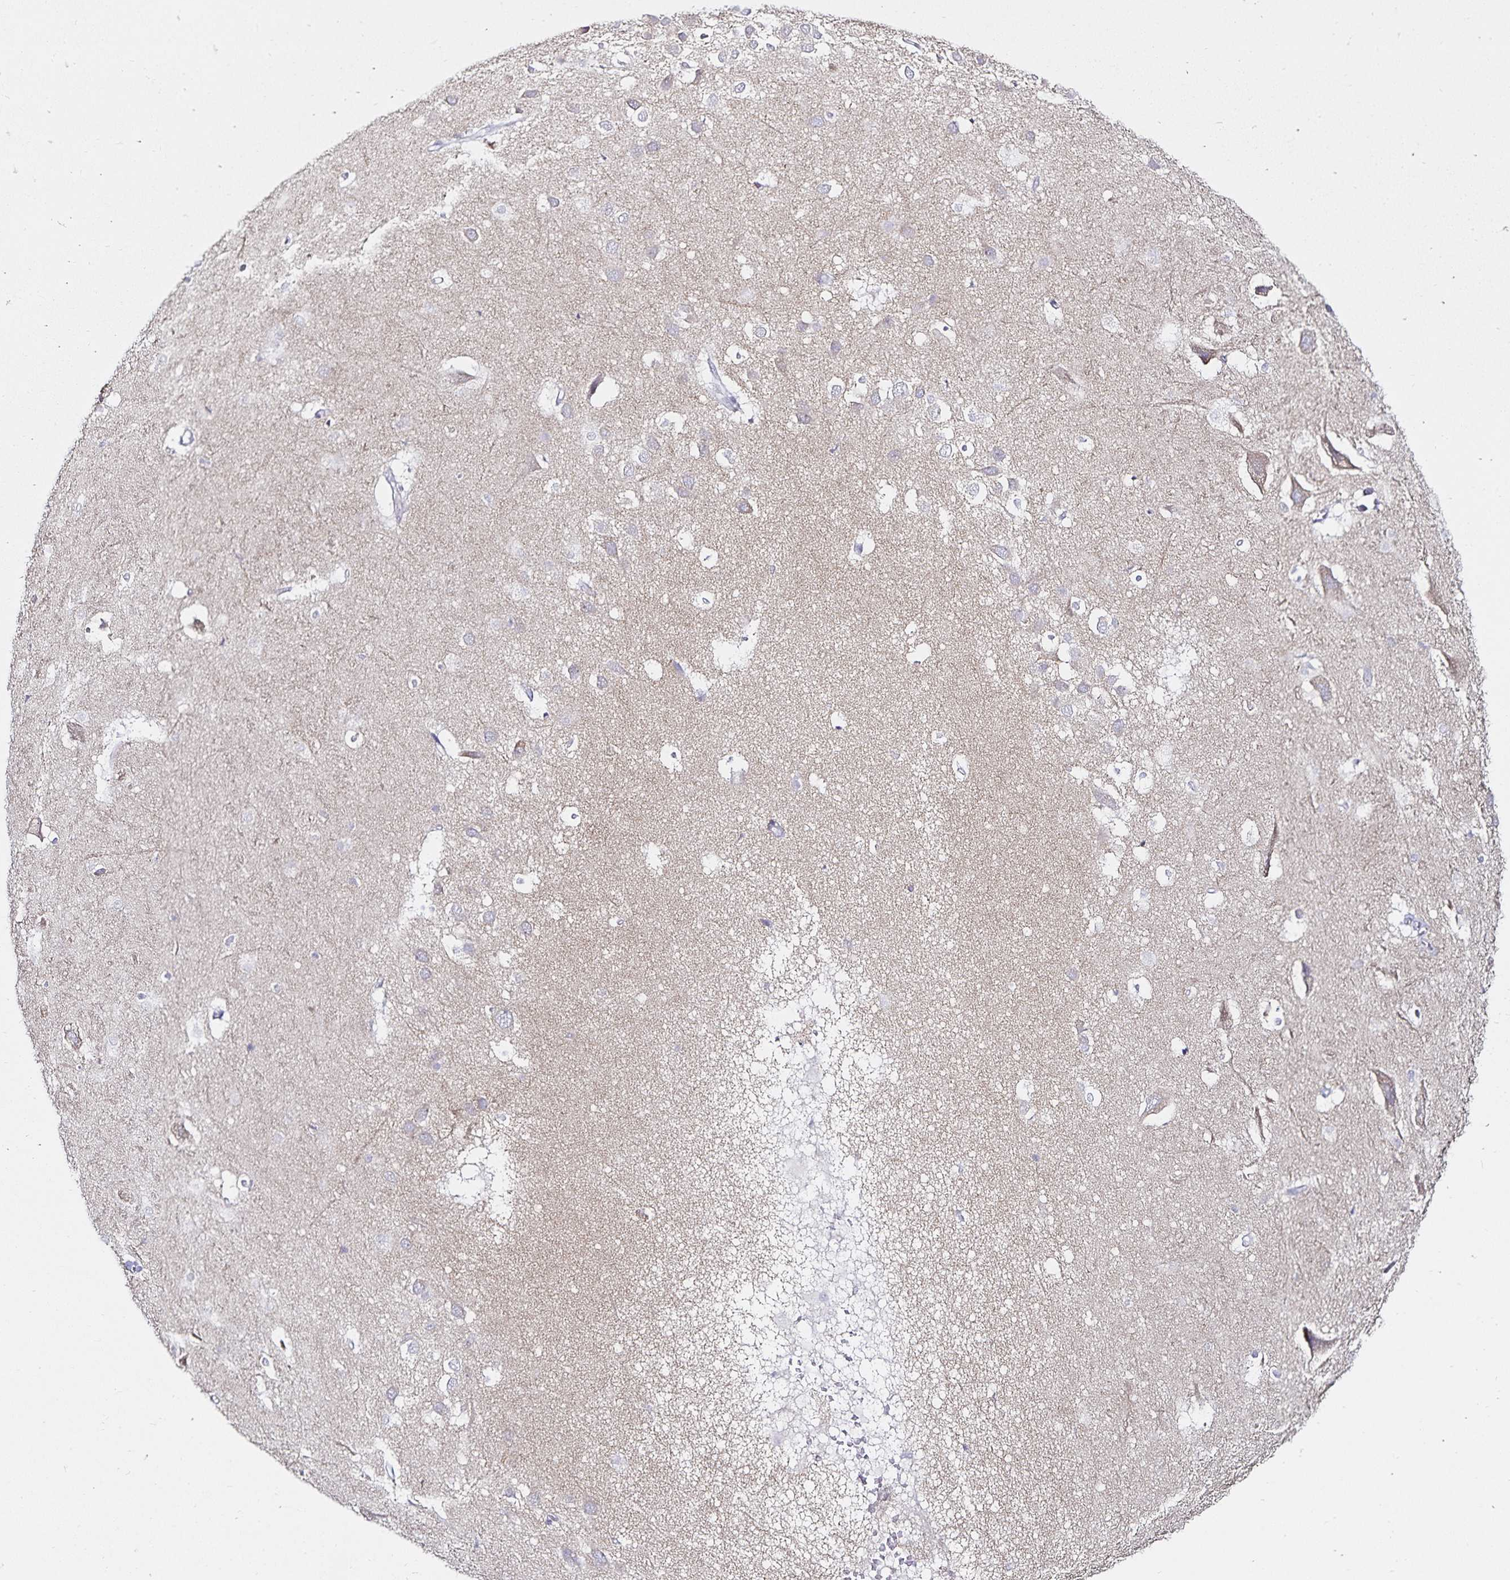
{"staining": {"intensity": "negative", "quantity": "none", "location": "none"}, "tissue": "hippocampus", "cell_type": "Glial cells", "image_type": "normal", "snomed": [{"axis": "morphology", "description": "Normal tissue, NOS"}, {"axis": "topography", "description": "Hippocampus"}], "caption": "Image shows no protein expression in glial cells of benign hippocampus. Nuclei are stained in blue.", "gene": "ANLN", "patient": {"sex": "male", "age": 26}}